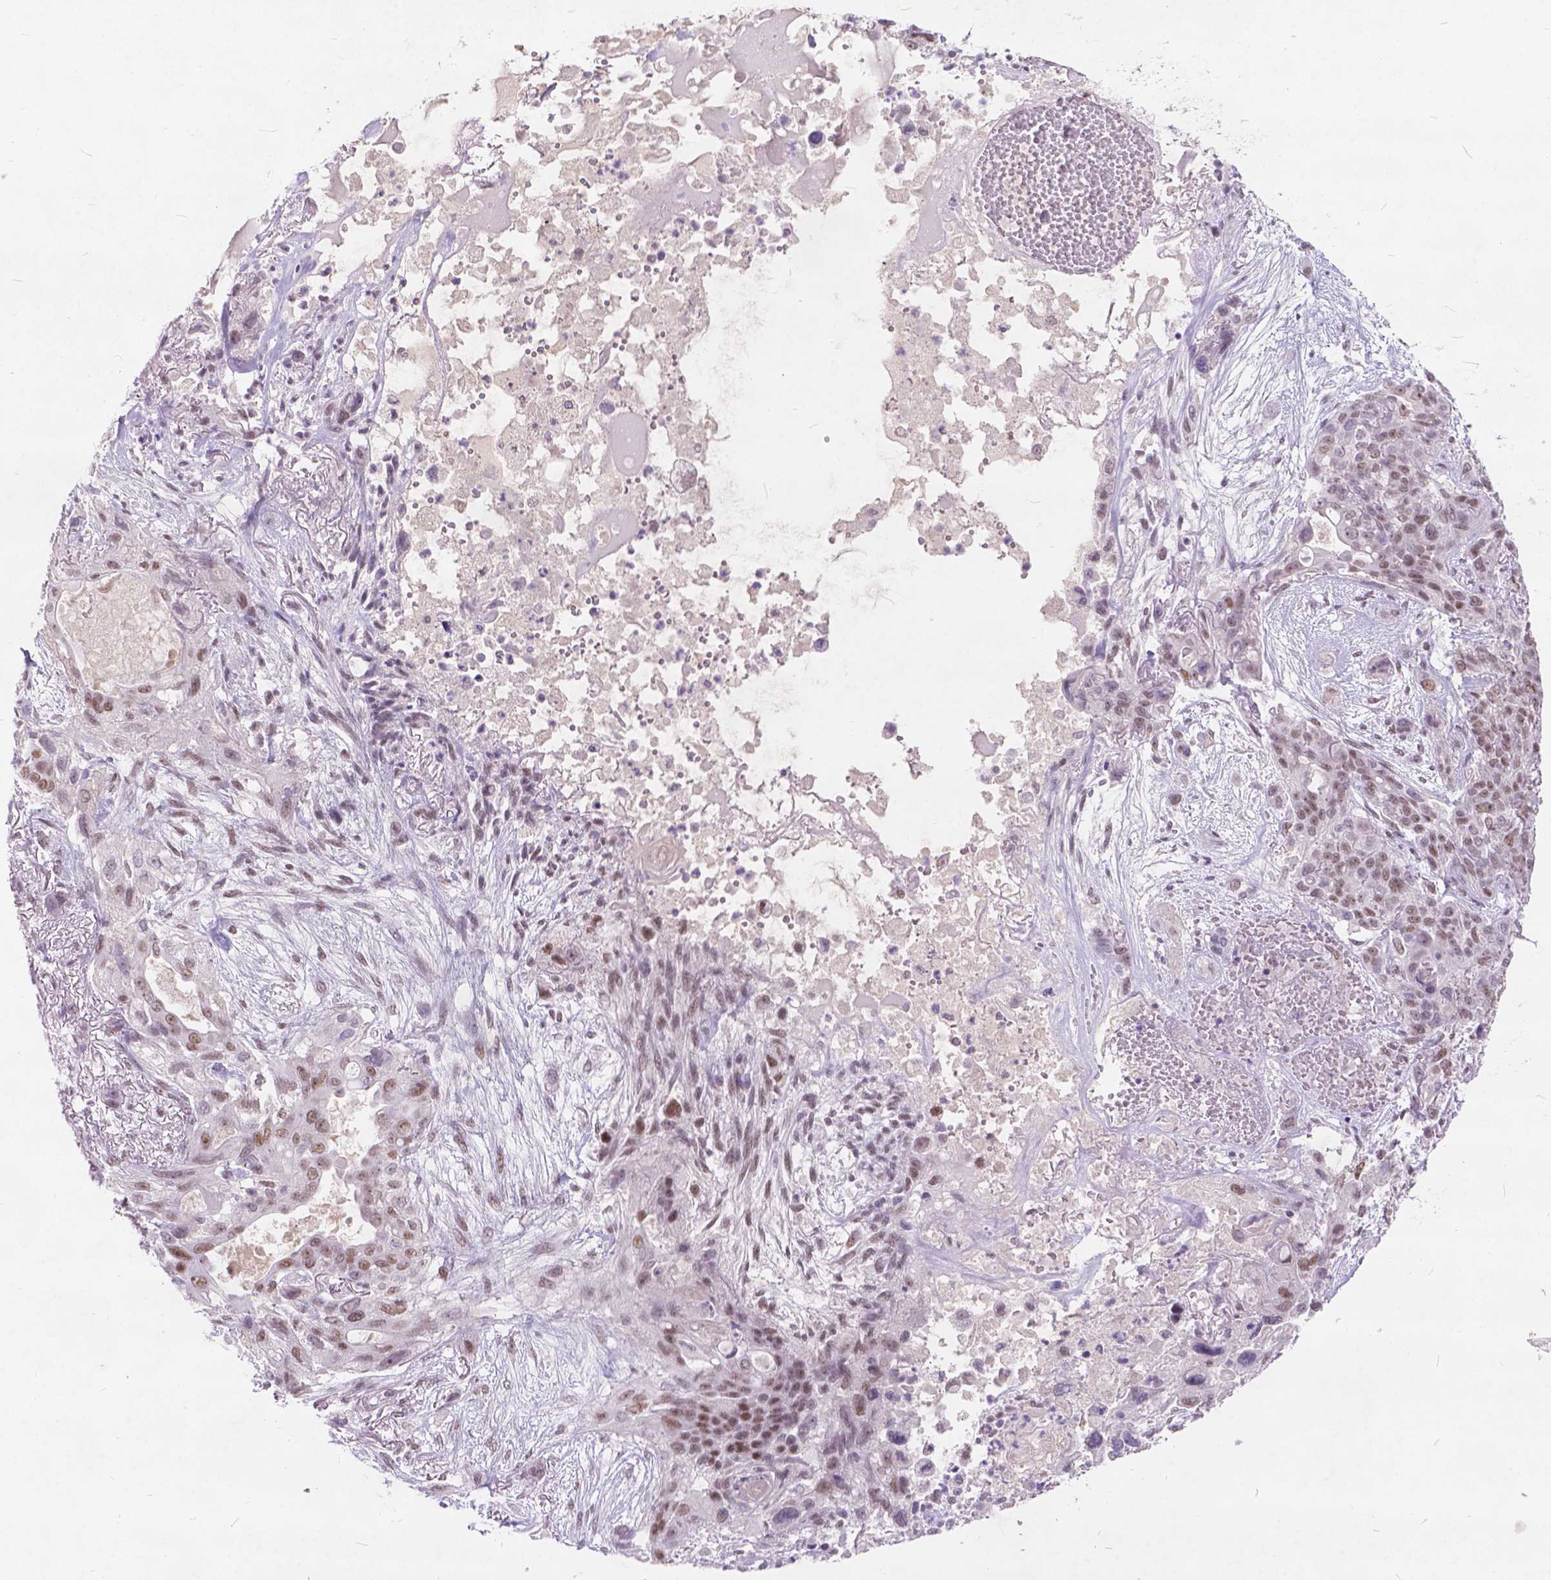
{"staining": {"intensity": "weak", "quantity": ">75%", "location": "nuclear"}, "tissue": "lung cancer", "cell_type": "Tumor cells", "image_type": "cancer", "snomed": [{"axis": "morphology", "description": "Squamous cell carcinoma, NOS"}, {"axis": "topography", "description": "Lung"}], "caption": "IHC (DAB (3,3'-diaminobenzidine)) staining of lung cancer displays weak nuclear protein positivity in approximately >75% of tumor cells. Using DAB (brown) and hematoxylin (blue) stains, captured at high magnification using brightfield microscopy.", "gene": "FAM53A", "patient": {"sex": "female", "age": 70}}